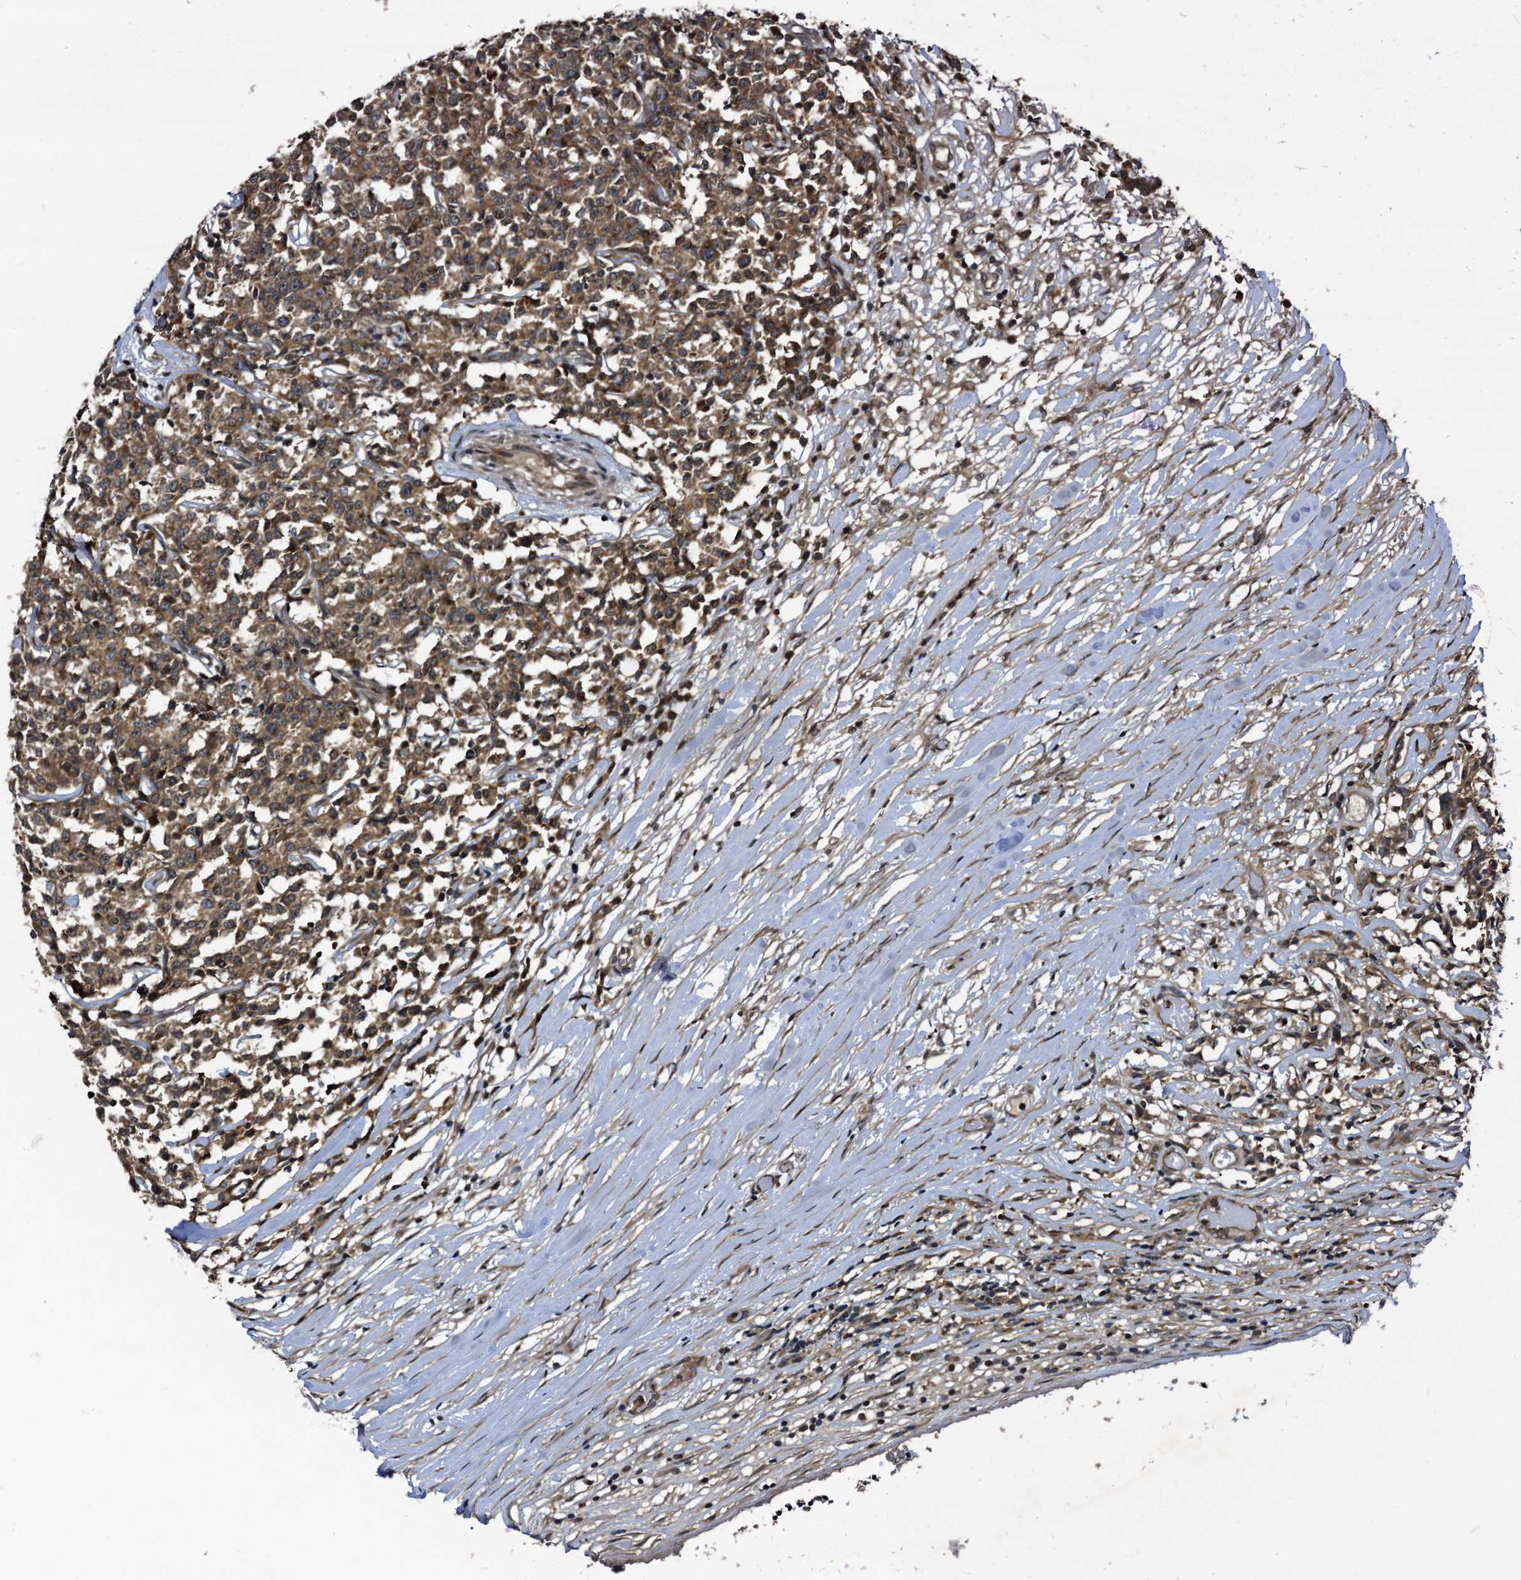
{"staining": {"intensity": "moderate", "quantity": ">75%", "location": "cytoplasmic/membranous"}, "tissue": "lymphoma", "cell_type": "Tumor cells", "image_type": "cancer", "snomed": [{"axis": "morphology", "description": "Malignant lymphoma, non-Hodgkin's type, Low grade"}, {"axis": "topography", "description": "Small intestine"}], "caption": "Protein staining by IHC reveals moderate cytoplasmic/membranous staining in approximately >75% of tumor cells in malignant lymphoma, non-Hodgkin's type (low-grade).", "gene": "KXD1", "patient": {"sex": "female", "age": 59}}